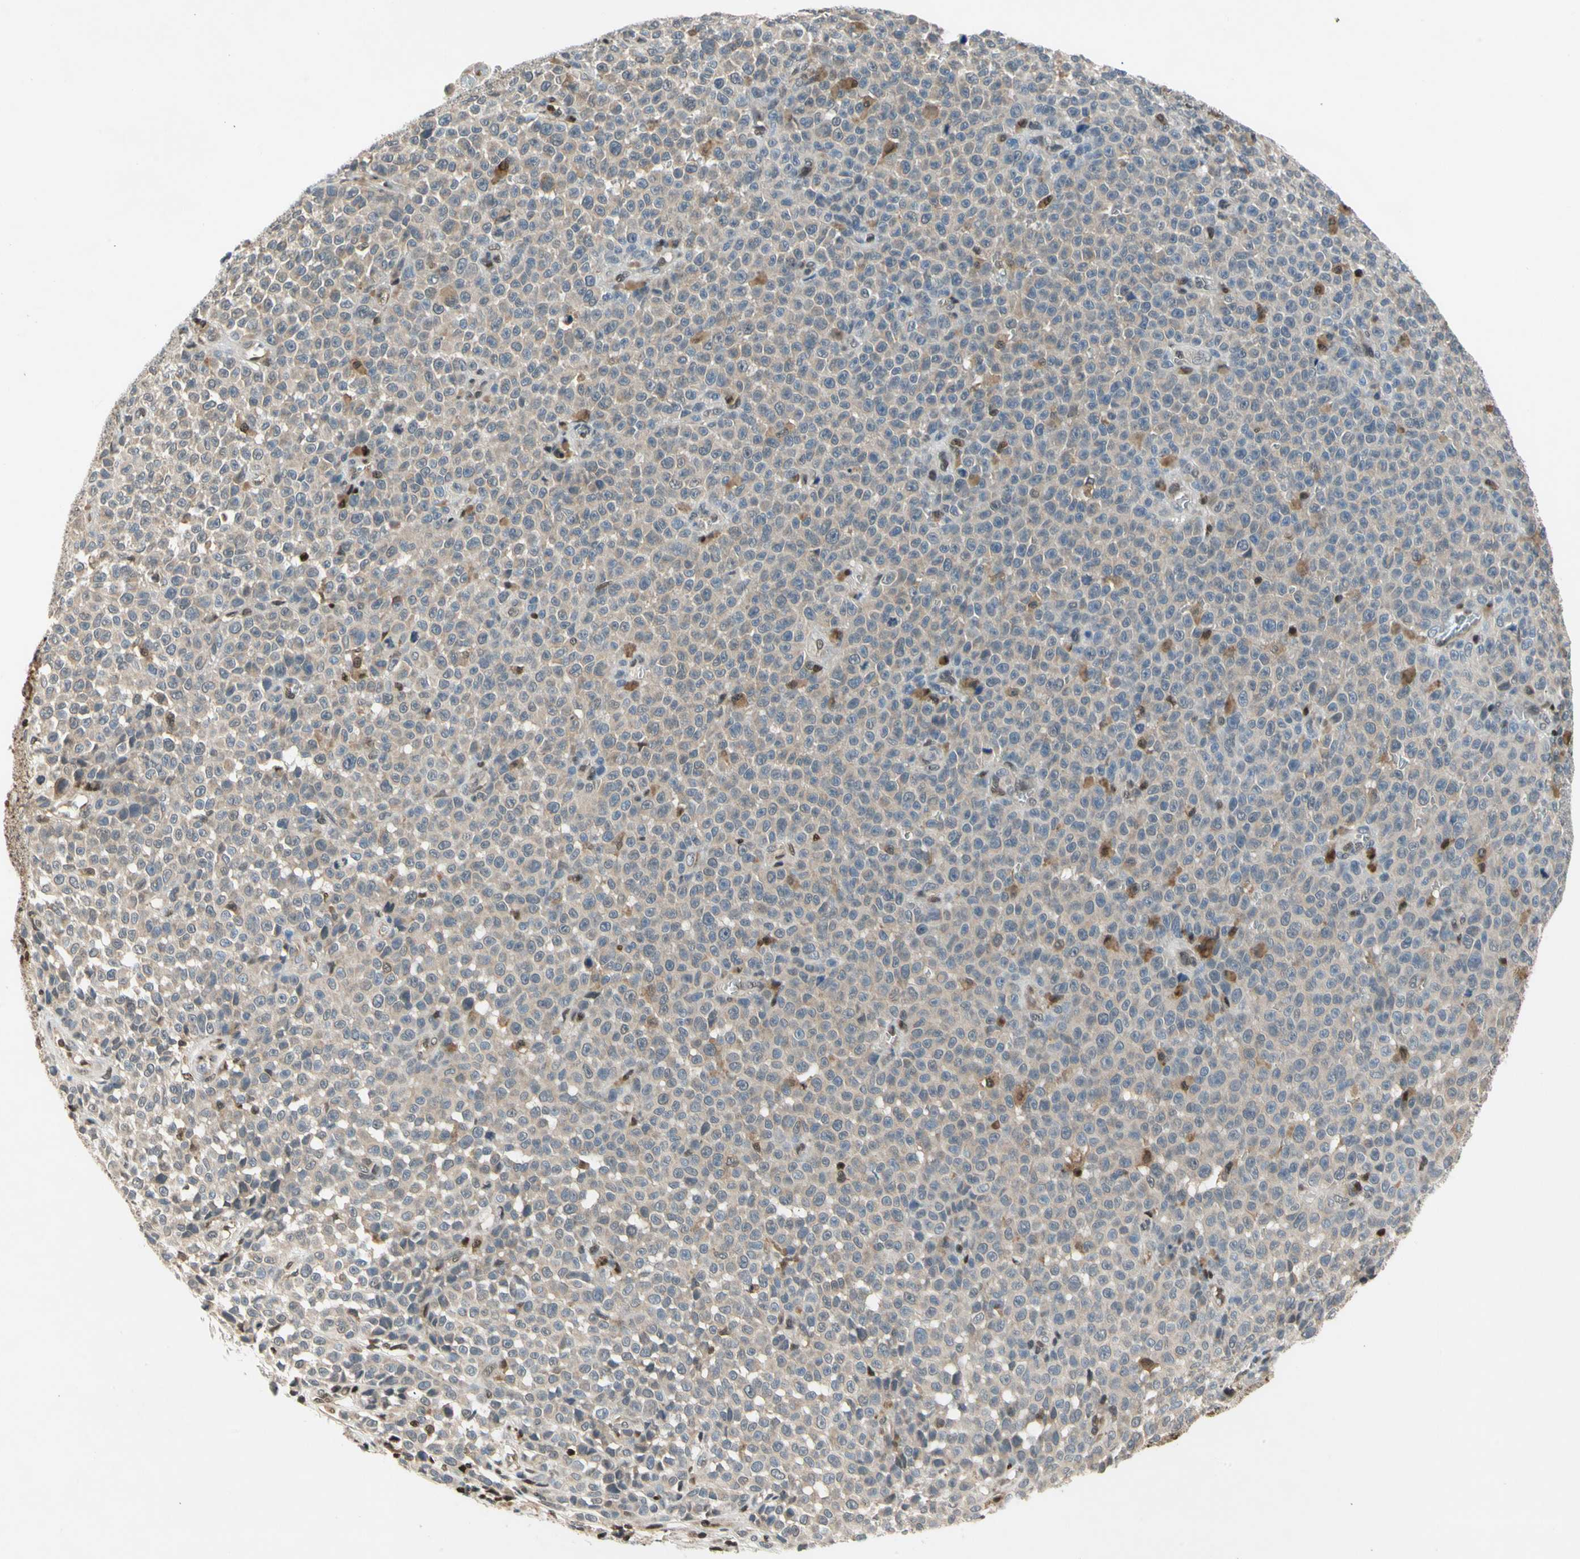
{"staining": {"intensity": "weak", "quantity": ">75%", "location": "cytoplasmic/membranous"}, "tissue": "melanoma", "cell_type": "Tumor cells", "image_type": "cancer", "snomed": [{"axis": "morphology", "description": "Malignant melanoma, NOS"}, {"axis": "topography", "description": "Skin"}], "caption": "Human melanoma stained with a protein marker displays weak staining in tumor cells.", "gene": "GSR", "patient": {"sex": "female", "age": 82}}